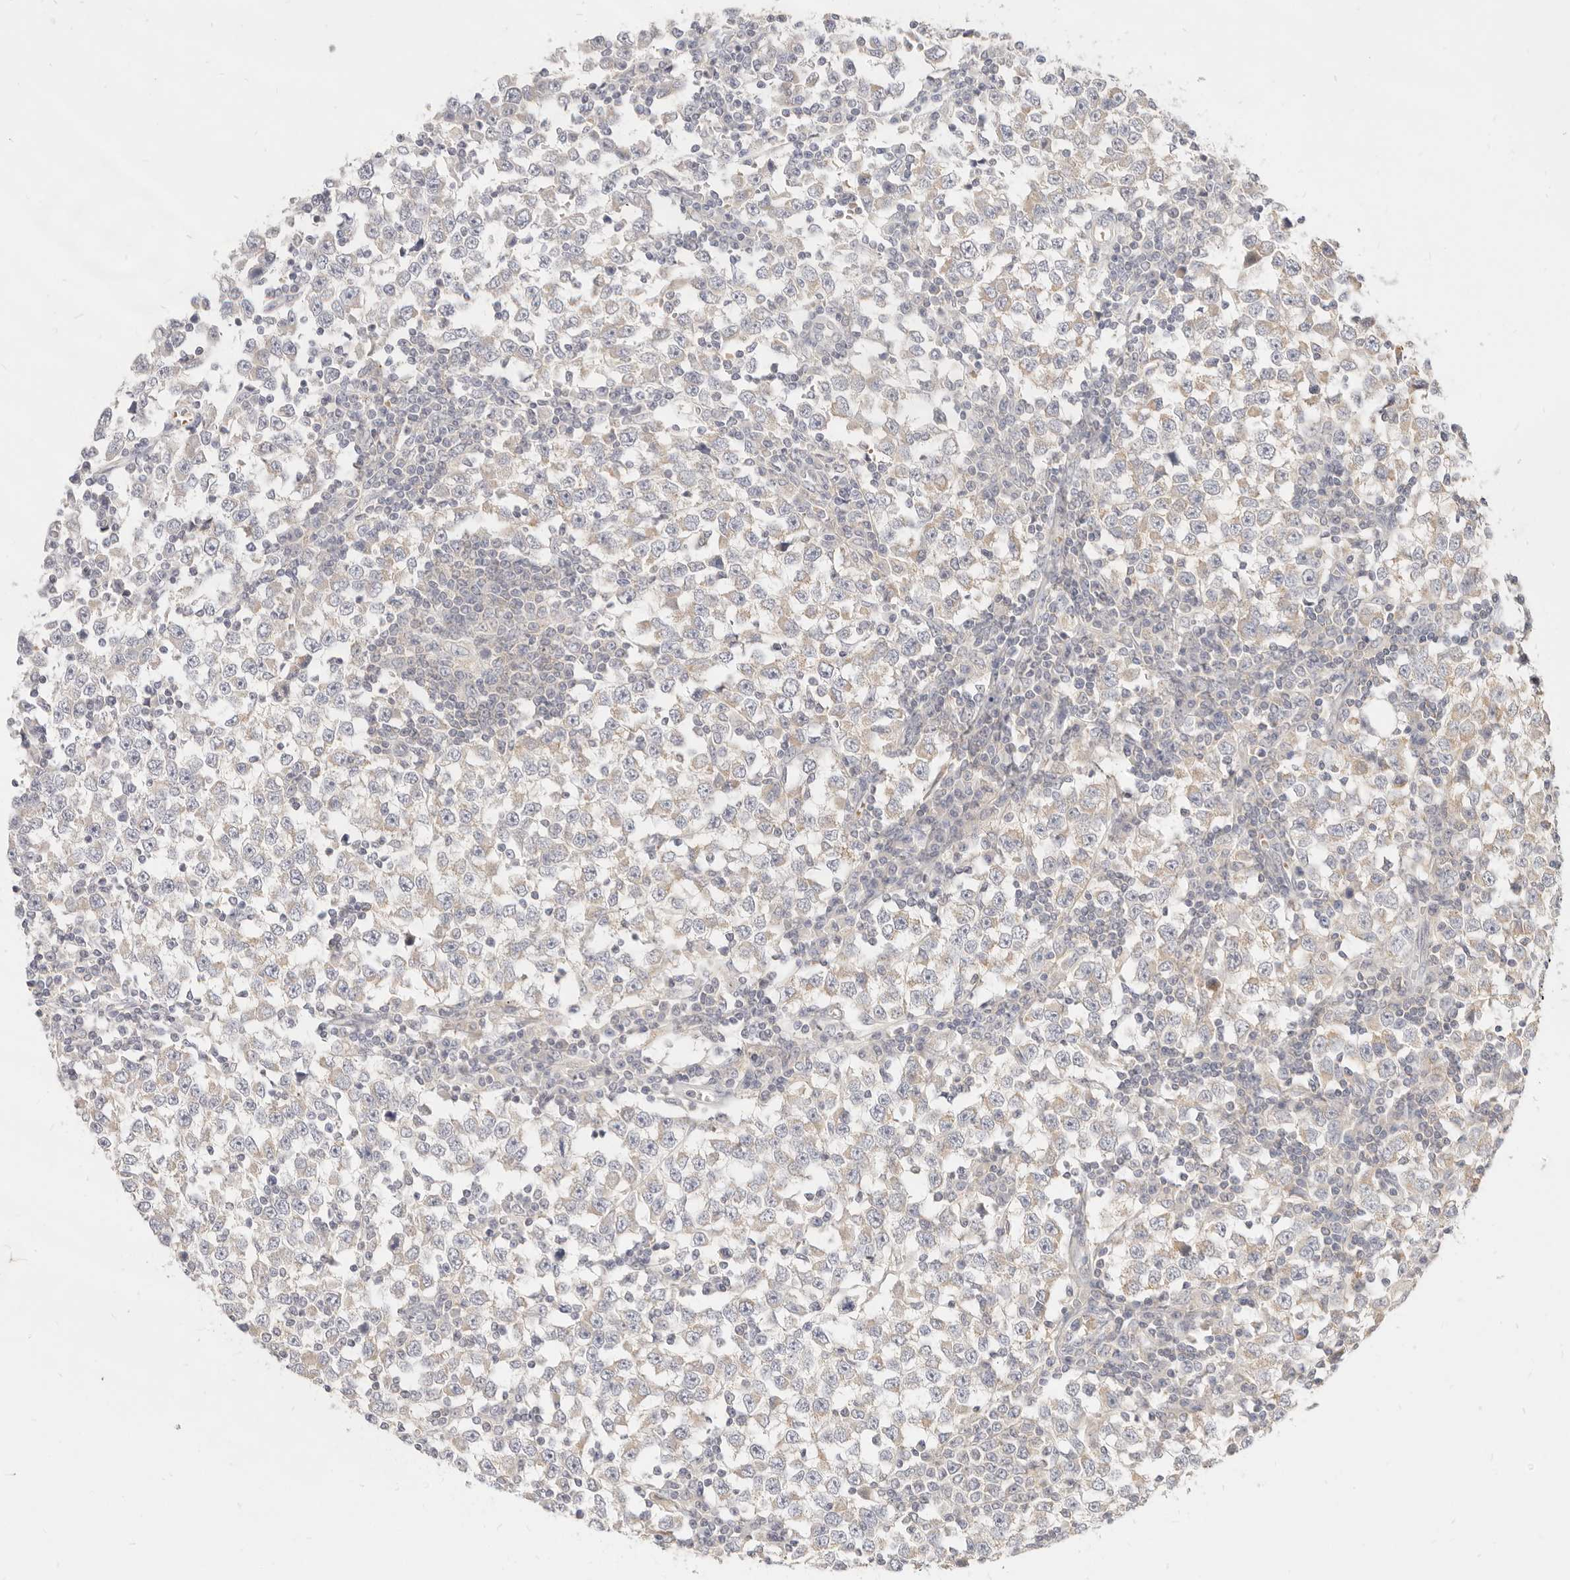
{"staining": {"intensity": "weak", "quantity": "25%-75%", "location": "cytoplasmic/membranous"}, "tissue": "testis cancer", "cell_type": "Tumor cells", "image_type": "cancer", "snomed": [{"axis": "morphology", "description": "Seminoma, NOS"}, {"axis": "topography", "description": "Testis"}], "caption": "Immunohistochemistry photomicrograph of neoplastic tissue: human seminoma (testis) stained using immunohistochemistry reveals low levels of weak protein expression localized specifically in the cytoplasmic/membranous of tumor cells, appearing as a cytoplasmic/membranous brown color.", "gene": "LTB4R2", "patient": {"sex": "male", "age": 65}}